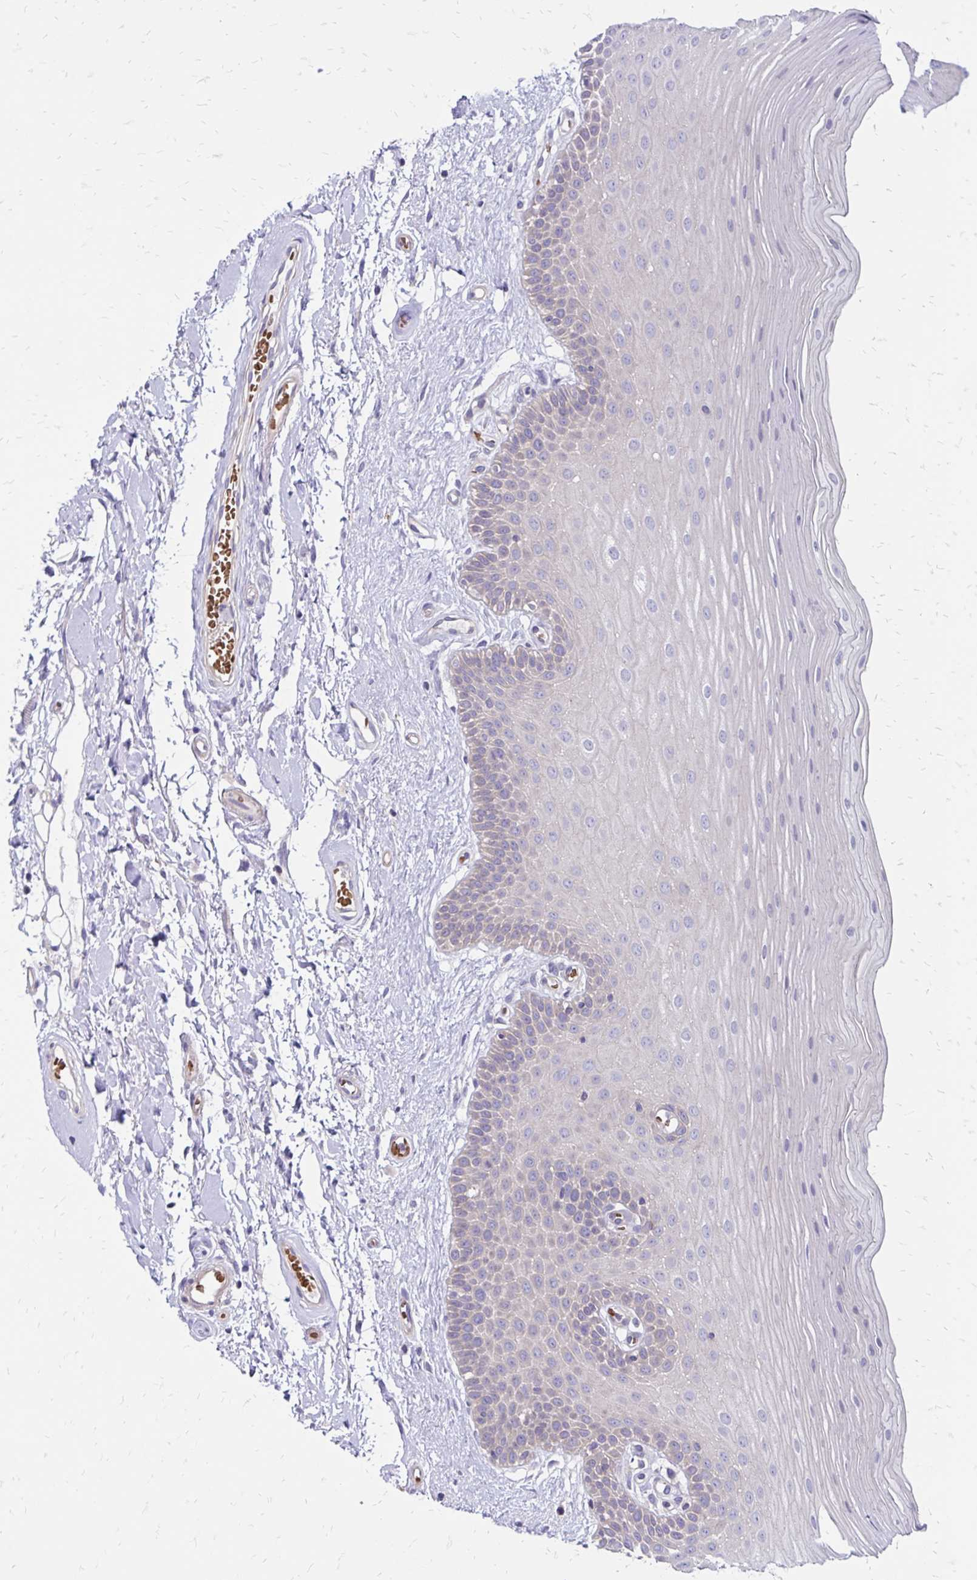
{"staining": {"intensity": "negative", "quantity": "none", "location": "none"}, "tissue": "oral mucosa", "cell_type": "Squamous epithelial cells", "image_type": "normal", "snomed": [{"axis": "morphology", "description": "Normal tissue, NOS"}, {"axis": "morphology", "description": "Squamous cell carcinoma, NOS"}, {"axis": "topography", "description": "Oral tissue"}, {"axis": "topography", "description": "Tounge, NOS"}, {"axis": "topography", "description": "Head-Neck"}], "caption": "Unremarkable oral mucosa was stained to show a protein in brown. There is no significant expression in squamous epithelial cells. (DAB (3,3'-diaminobenzidine) IHC with hematoxylin counter stain).", "gene": "FSD1", "patient": {"sex": "male", "age": 62}}